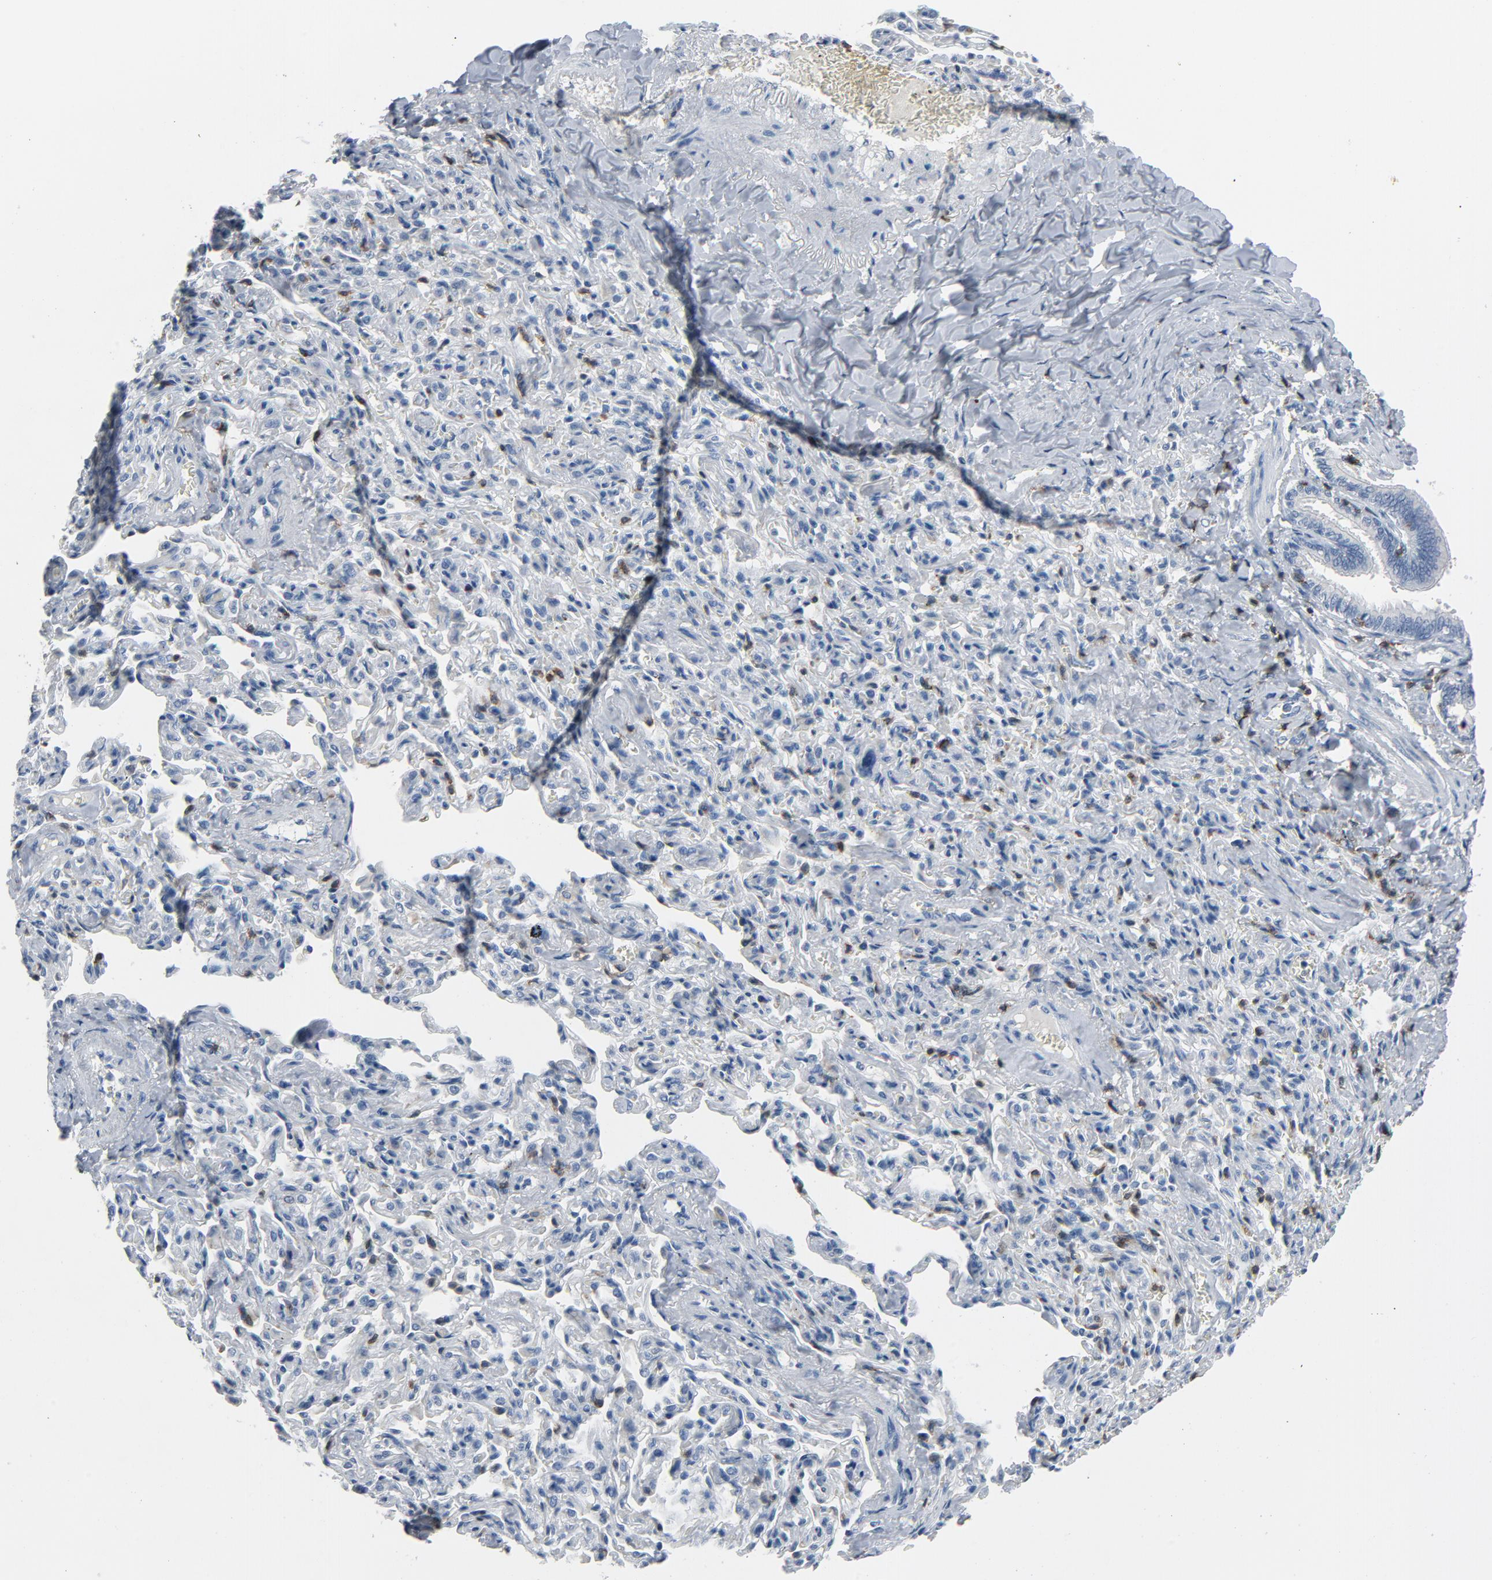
{"staining": {"intensity": "negative", "quantity": "none", "location": "none"}, "tissue": "bronchus", "cell_type": "Respiratory epithelial cells", "image_type": "normal", "snomed": [{"axis": "morphology", "description": "Normal tissue, NOS"}, {"axis": "topography", "description": "Lung"}], "caption": "Immunohistochemical staining of benign bronchus displays no significant staining in respiratory epithelial cells. (Stains: DAB immunohistochemistry (IHC) with hematoxylin counter stain, Microscopy: brightfield microscopy at high magnification).", "gene": "LCK", "patient": {"sex": "male", "age": 64}}